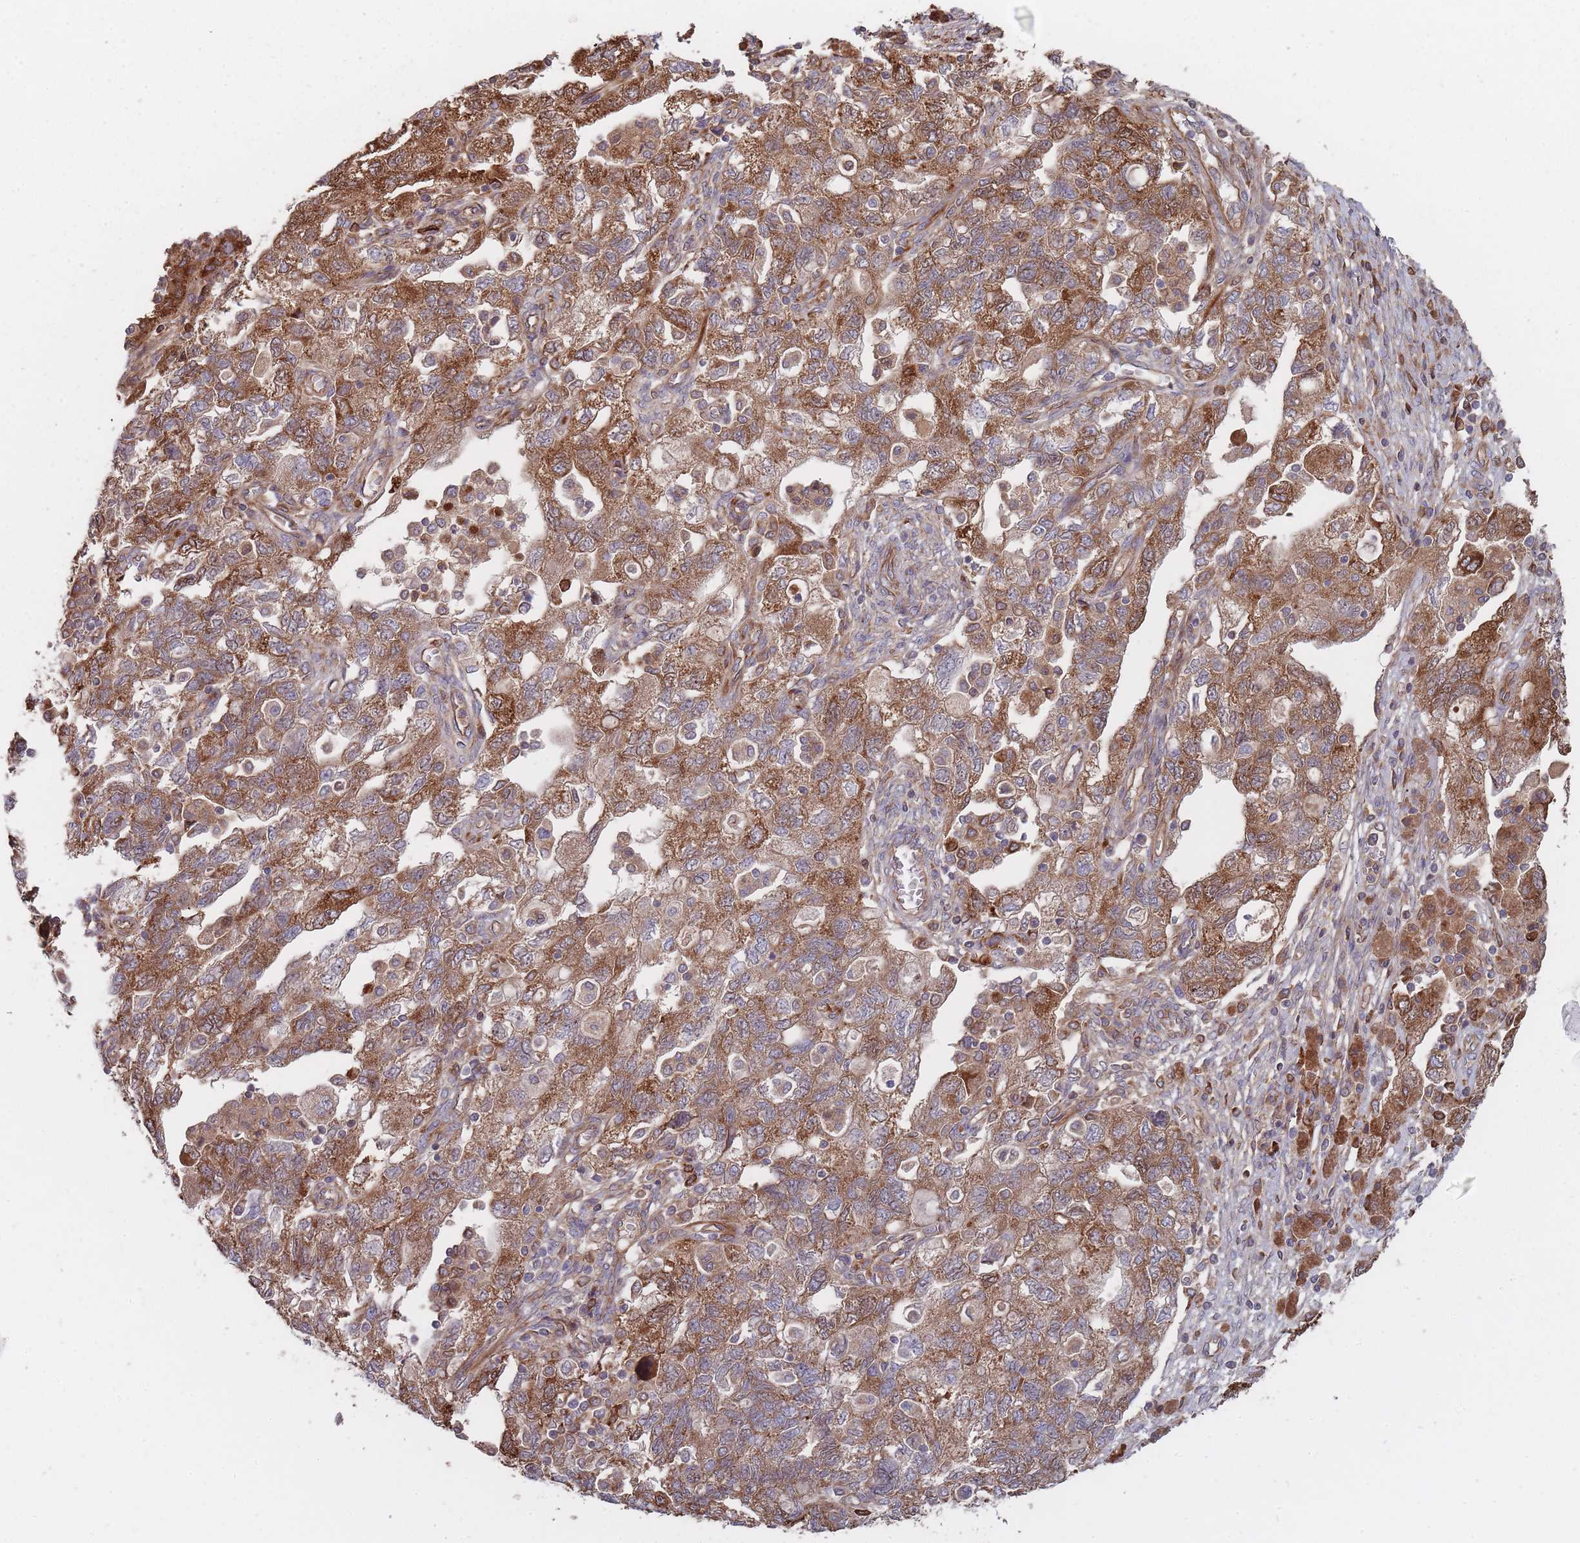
{"staining": {"intensity": "moderate", "quantity": ">75%", "location": "cytoplasmic/membranous"}, "tissue": "ovarian cancer", "cell_type": "Tumor cells", "image_type": "cancer", "snomed": [{"axis": "morphology", "description": "Carcinoma, NOS"}, {"axis": "morphology", "description": "Cystadenocarcinoma, serous, NOS"}, {"axis": "topography", "description": "Ovary"}], "caption": "This image reveals ovarian serous cystadenocarcinoma stained with immunohistochemistry (IHC) to label a protein in brown. The cytoplasmic/membranous of tumor cells show moderate positivity for the protein. Nuclei are counter-stained blue.", "gene": "THSD7B", "patient": {"sex": "female", "age": 69}}